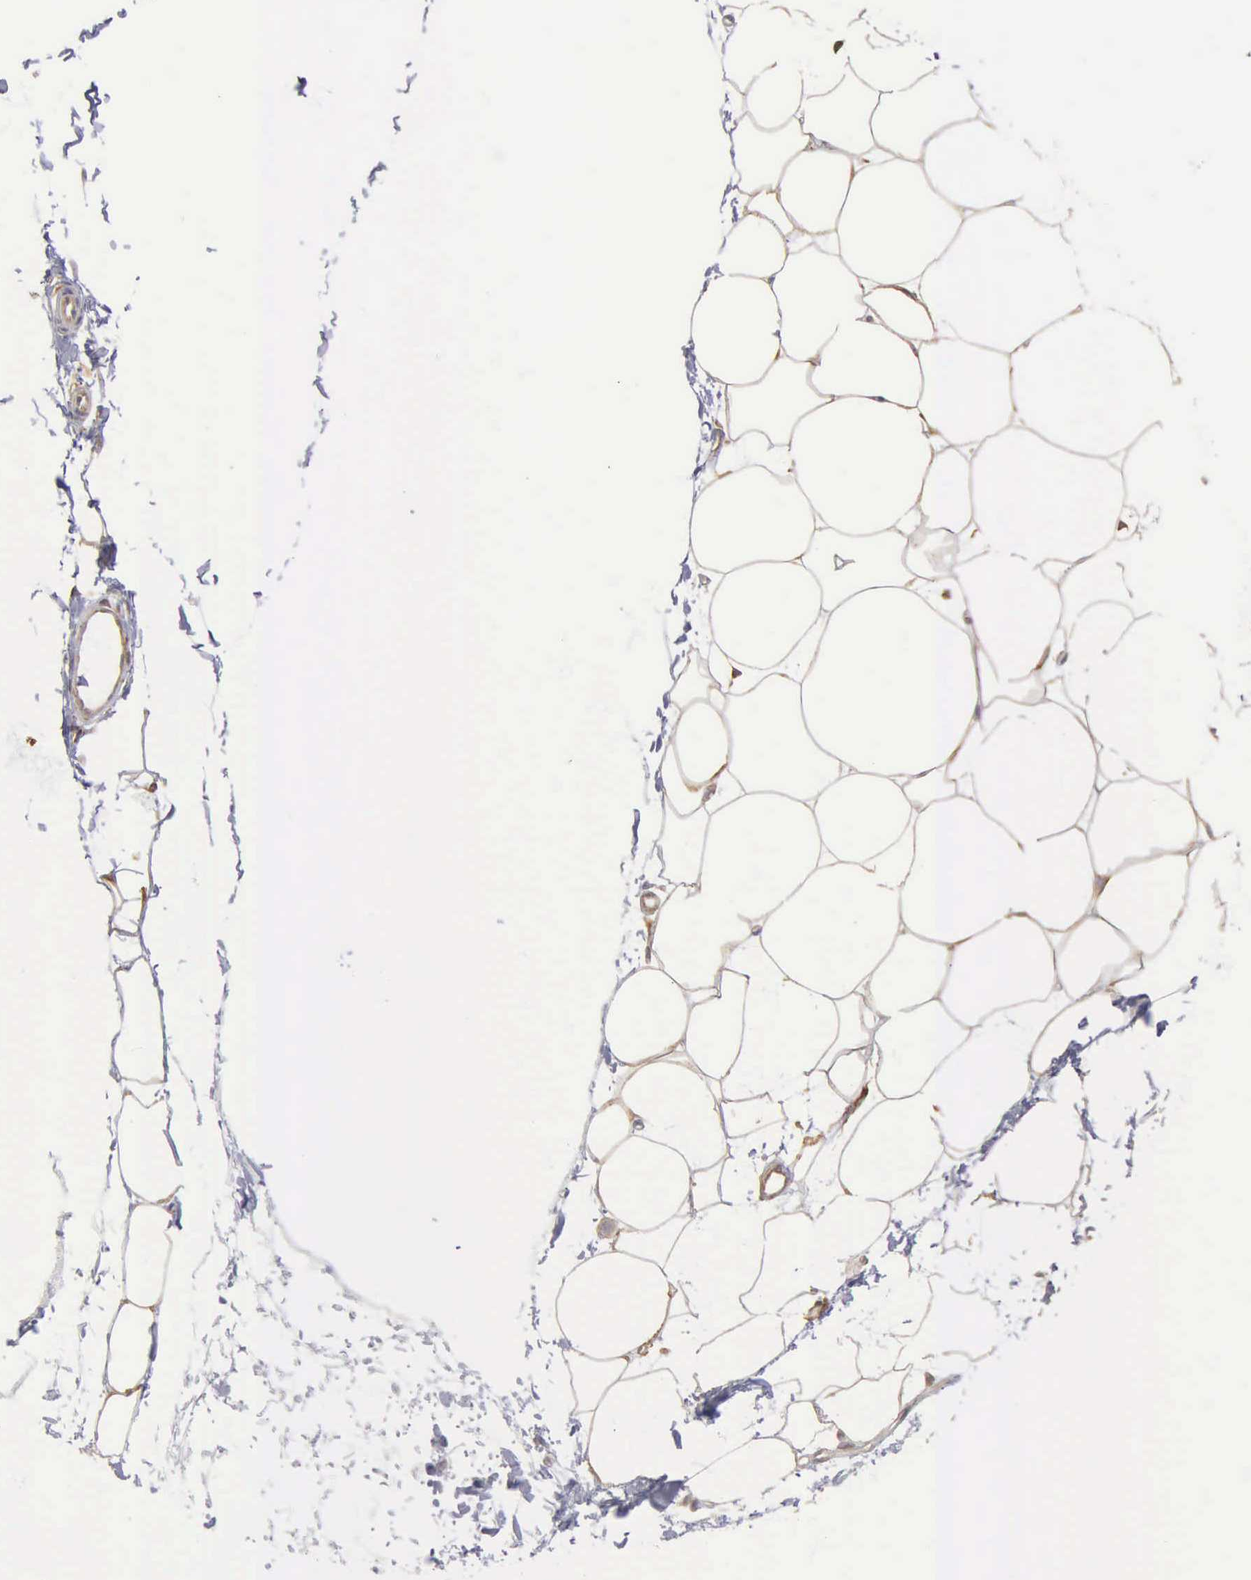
{"staining": {"intensity": "weak", "quantity": "25%-75%", "location": "cytoplasmic/membranous"}, "tissue": "adipose tissue", "cell_type": "Adipocytes", "image_type": "normal", "snomed": [{"axis": "morphology", "description": "Normal tissue, NOS"}, {"axis": "topography", "description": "Breast"}], "caption": "Adipose tissue stained with immunohistochemistry (IHC) shows weak cytoplasmic/membranous positivity in approximately 25%-75% of adipocytes.", "gene": "LIN52", "patient": {"sex": "female", "age": 45}}